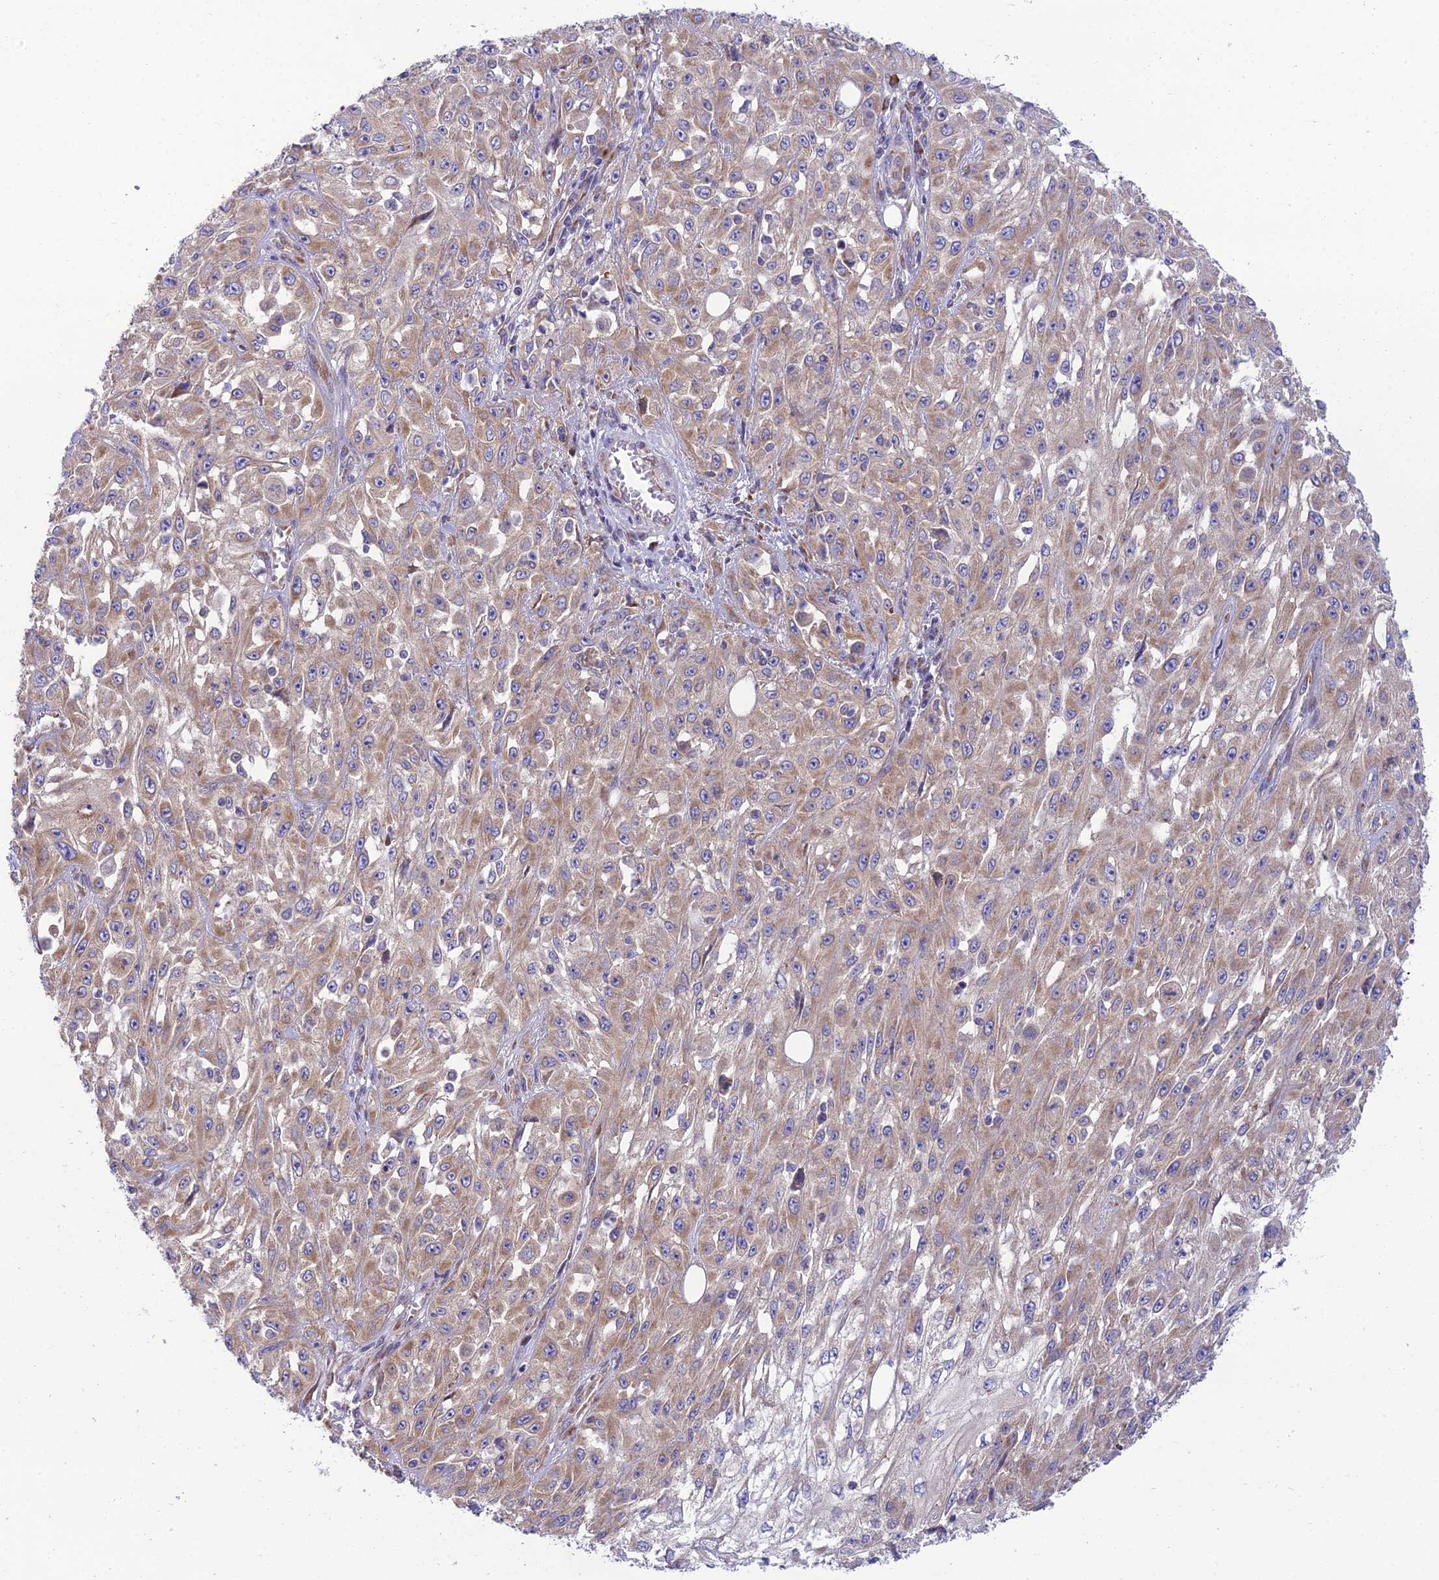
{"staining": {"intensity": "moderate", "quantity": "25%-75%", "location": "cytoplasmic/membranous"}, "tissue": "skin cancer", "cell_type": "Tumor cells", "image_type": "cancer", "snomed": [{"axis": "morphology", "description": "Squamous cell carcinoma, NOS"}, {"axis": "morphology", "description": "Squamous cell carcinoma, metastatic, NOS"}, {"axis": "topography", "description": "Skin"}, {"axis": "topography", "description": "Lymph node"}], "caption": "Approximately 25%-75% of tumor cells in skin cancer show moderate cytoplasmic/membranous protein expression as visualized by brown immunohistochemical staining.", "gene": "CLCN7", "patient": {"sex": "male", "age": 75}}